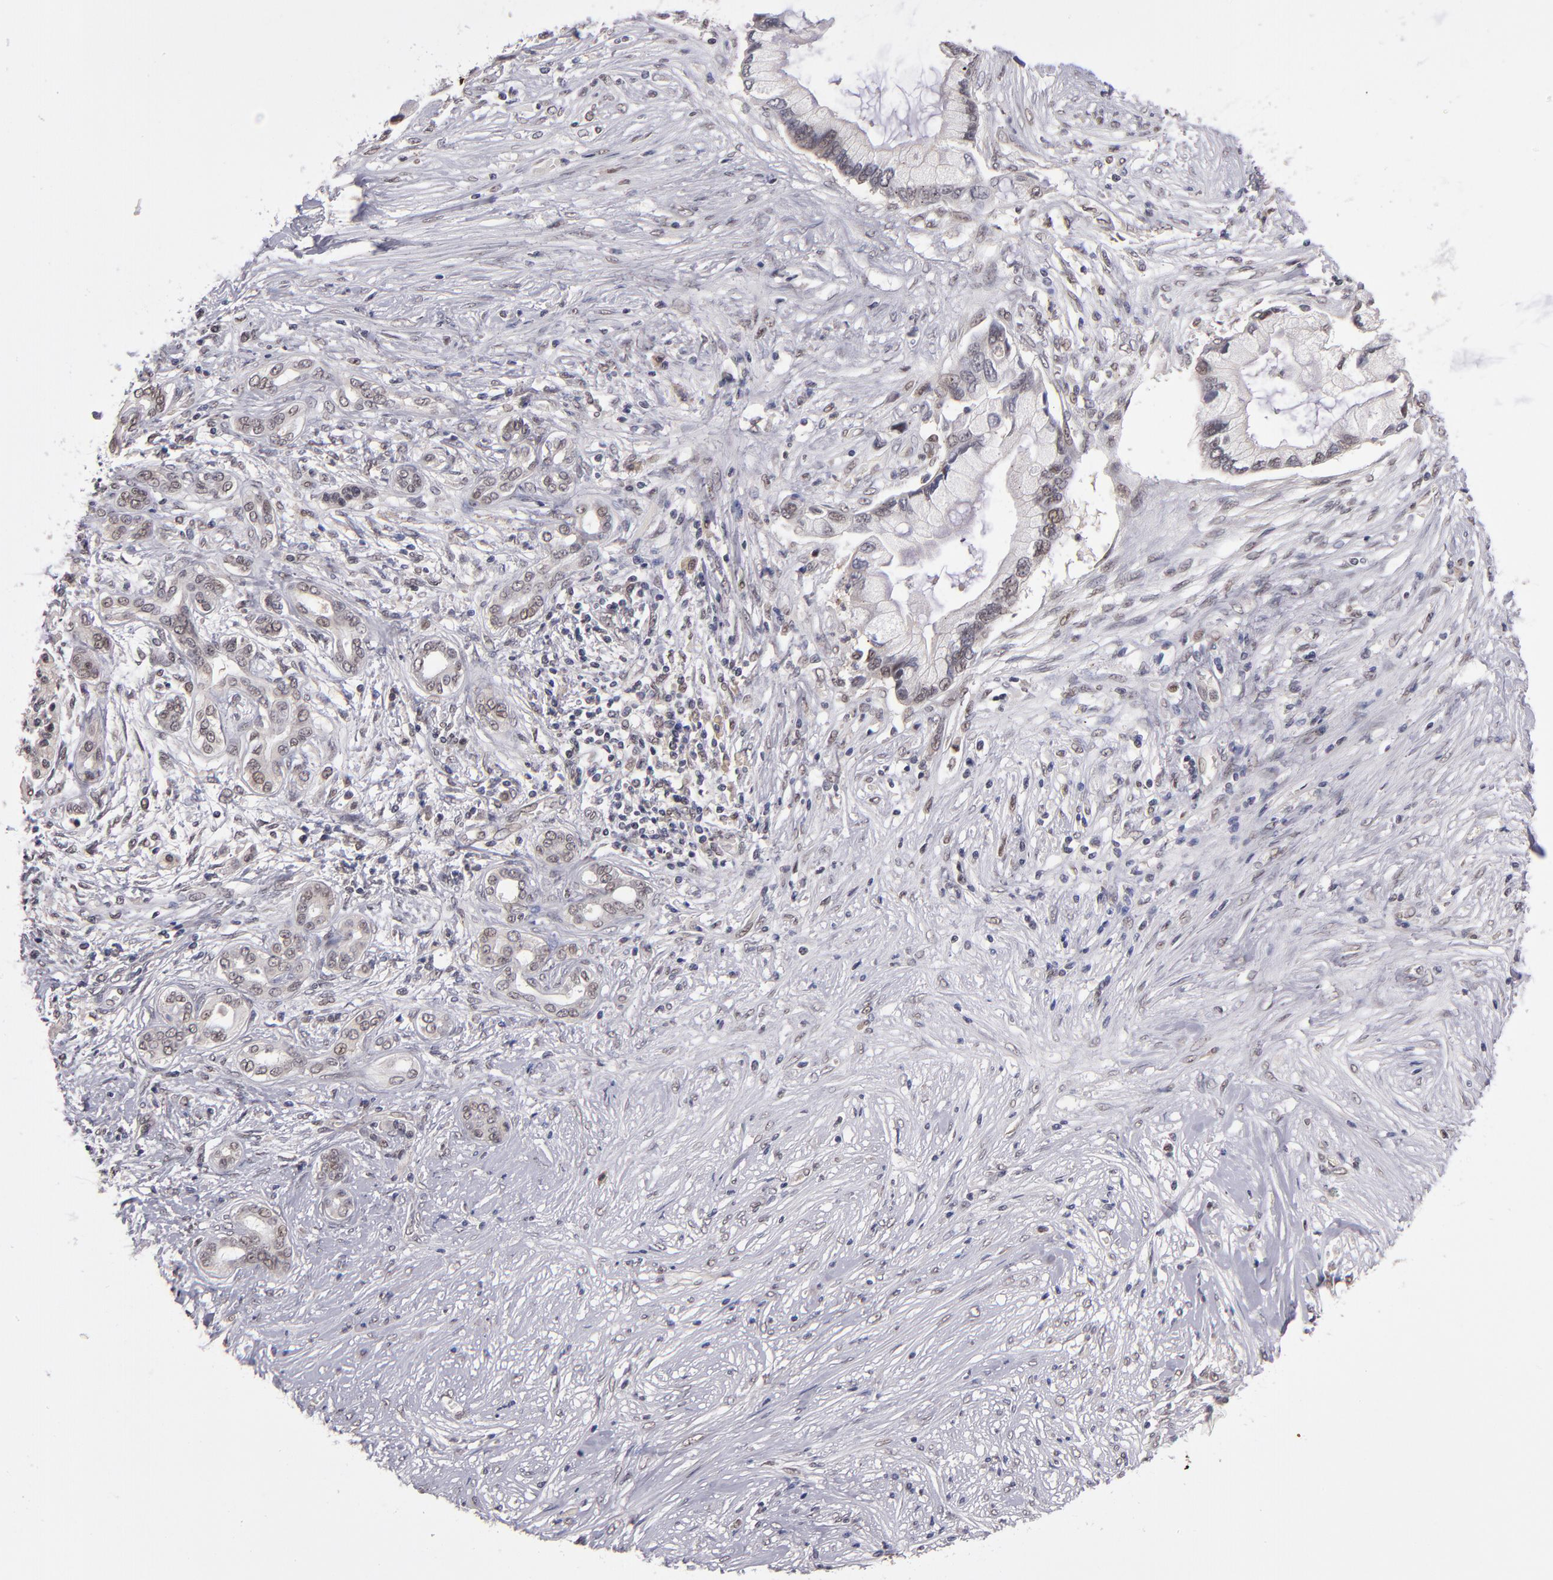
{"staining": {"intensity": "moderate", "quantity": "<25%", "location": "nuclear"}, "tissue": "pancreatic cancer", "cell_type": "Tumor cells", "image_type": "cancer", "snomed": [{"axis": "morphology", "description": "Adenocarcinoma, NOS"}, {"axis": "topography", "description": "Pancreas"}], "caption": "Brown immunohistochemical staining in adenocarcinoma (pancreatic) reveals moderate nuclear staining in approximately <25% of tumor cells. Using DAB (3,3'-diaminobenzidine) (brown) and hematoxylin (blue) stains, captured at high magnification using brightfield microscopy.", "gene": "EP300", "patient": {"sex": "female", "age": 59}}